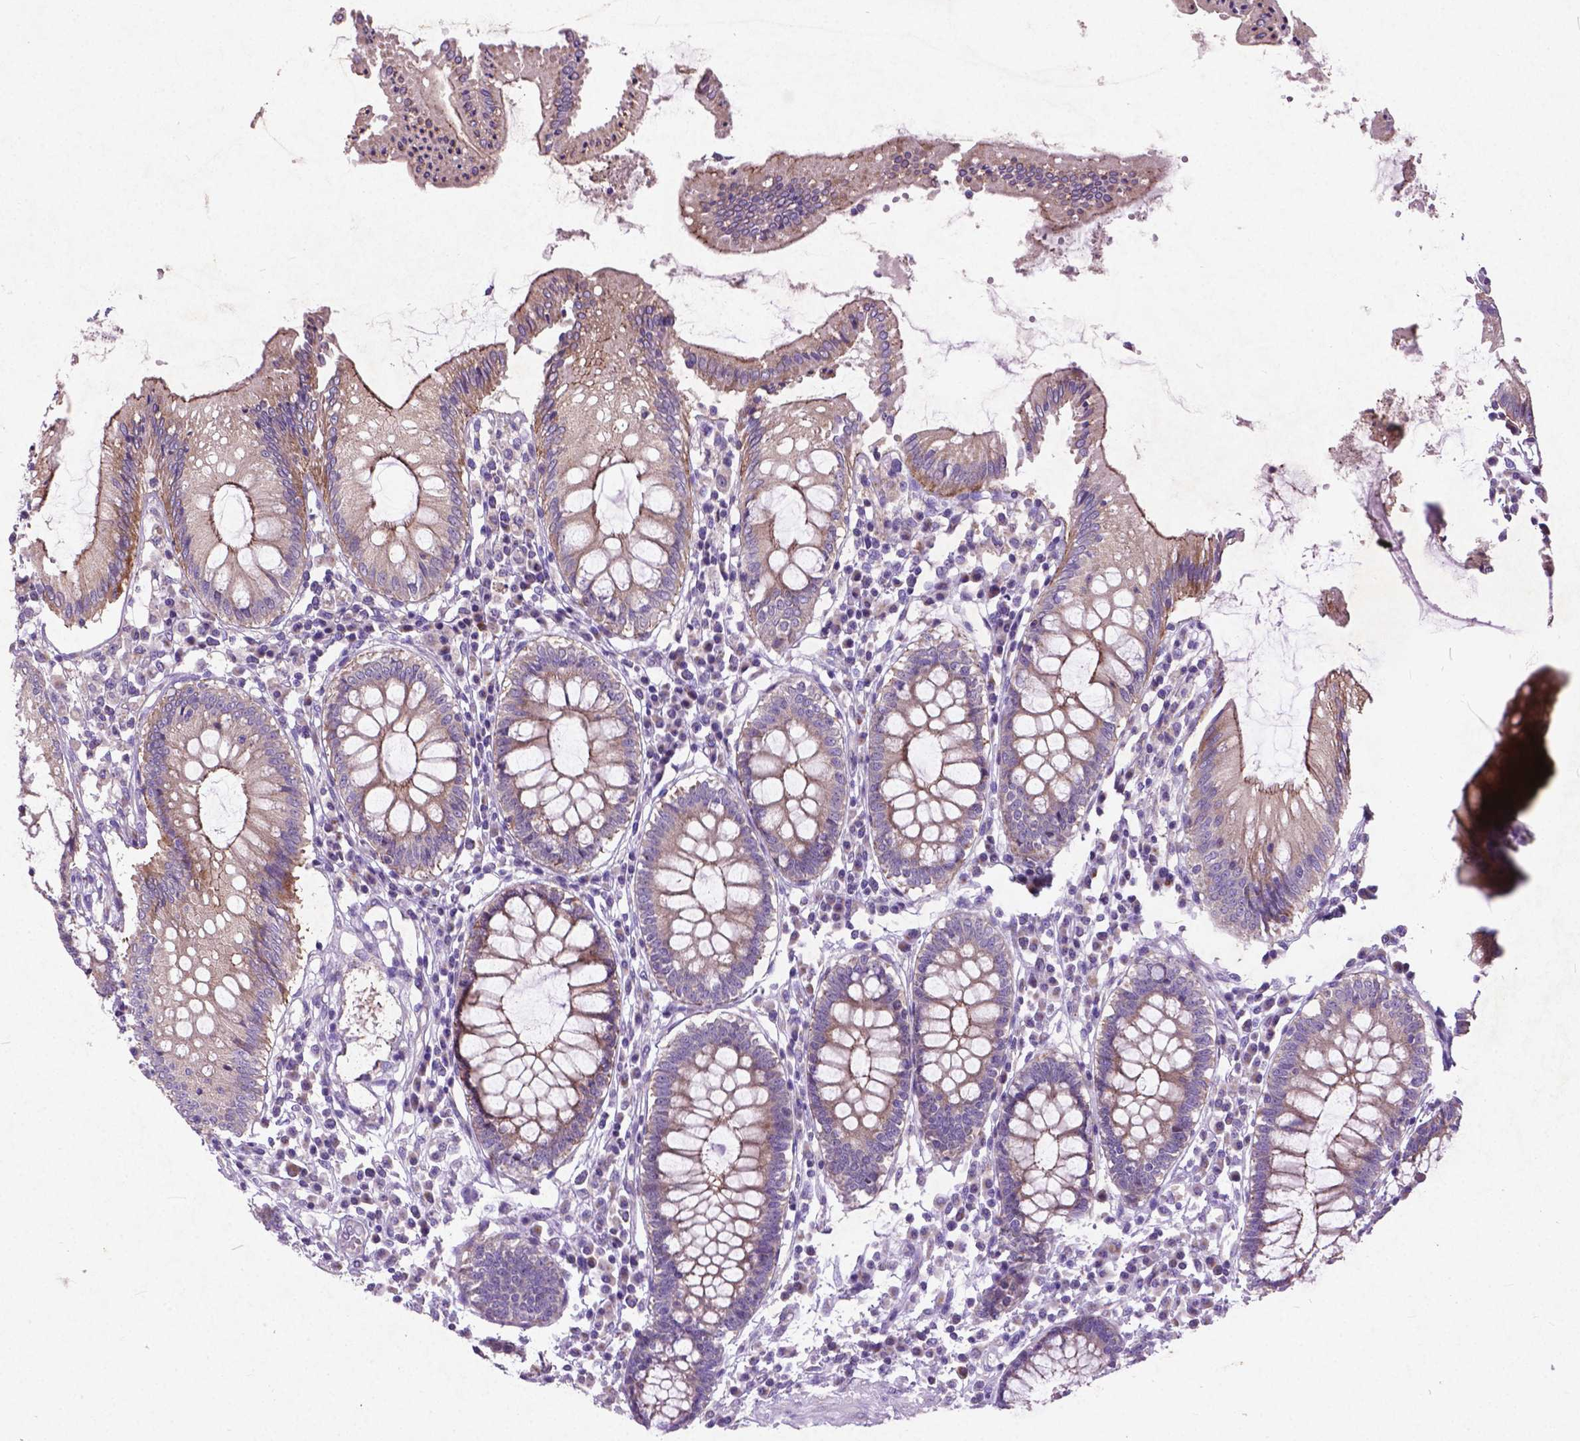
{"staining": {"intensity": "weak", "quantity": "25%-75%", "location": "cytoplasmic/membranous"}, "tissue": "colon", "cell_type": "Endothelial cells", "image_type": "normal", "snomed": [{"axis": "morphology", "description": "Normal tissue, NOS"}, {"axis": "morphology", "description": "Adenocarcinoma, NOS"}, {"axis": "topography", "description": "Colon"}], "caption": "Brown immunohistochemical staining in normal human colon shows weak cytoplasmic/membranous expression in approximately 25%-75% of endothelial cells. The staining is performed using DAB (3,3'-diaminobenzidine) brown chromogen to label protein expression. The nuclei are counter-stained blue using hematoxylin.", "gene": "ATG4D", "patient": {"sex": "male", "age": 83}}